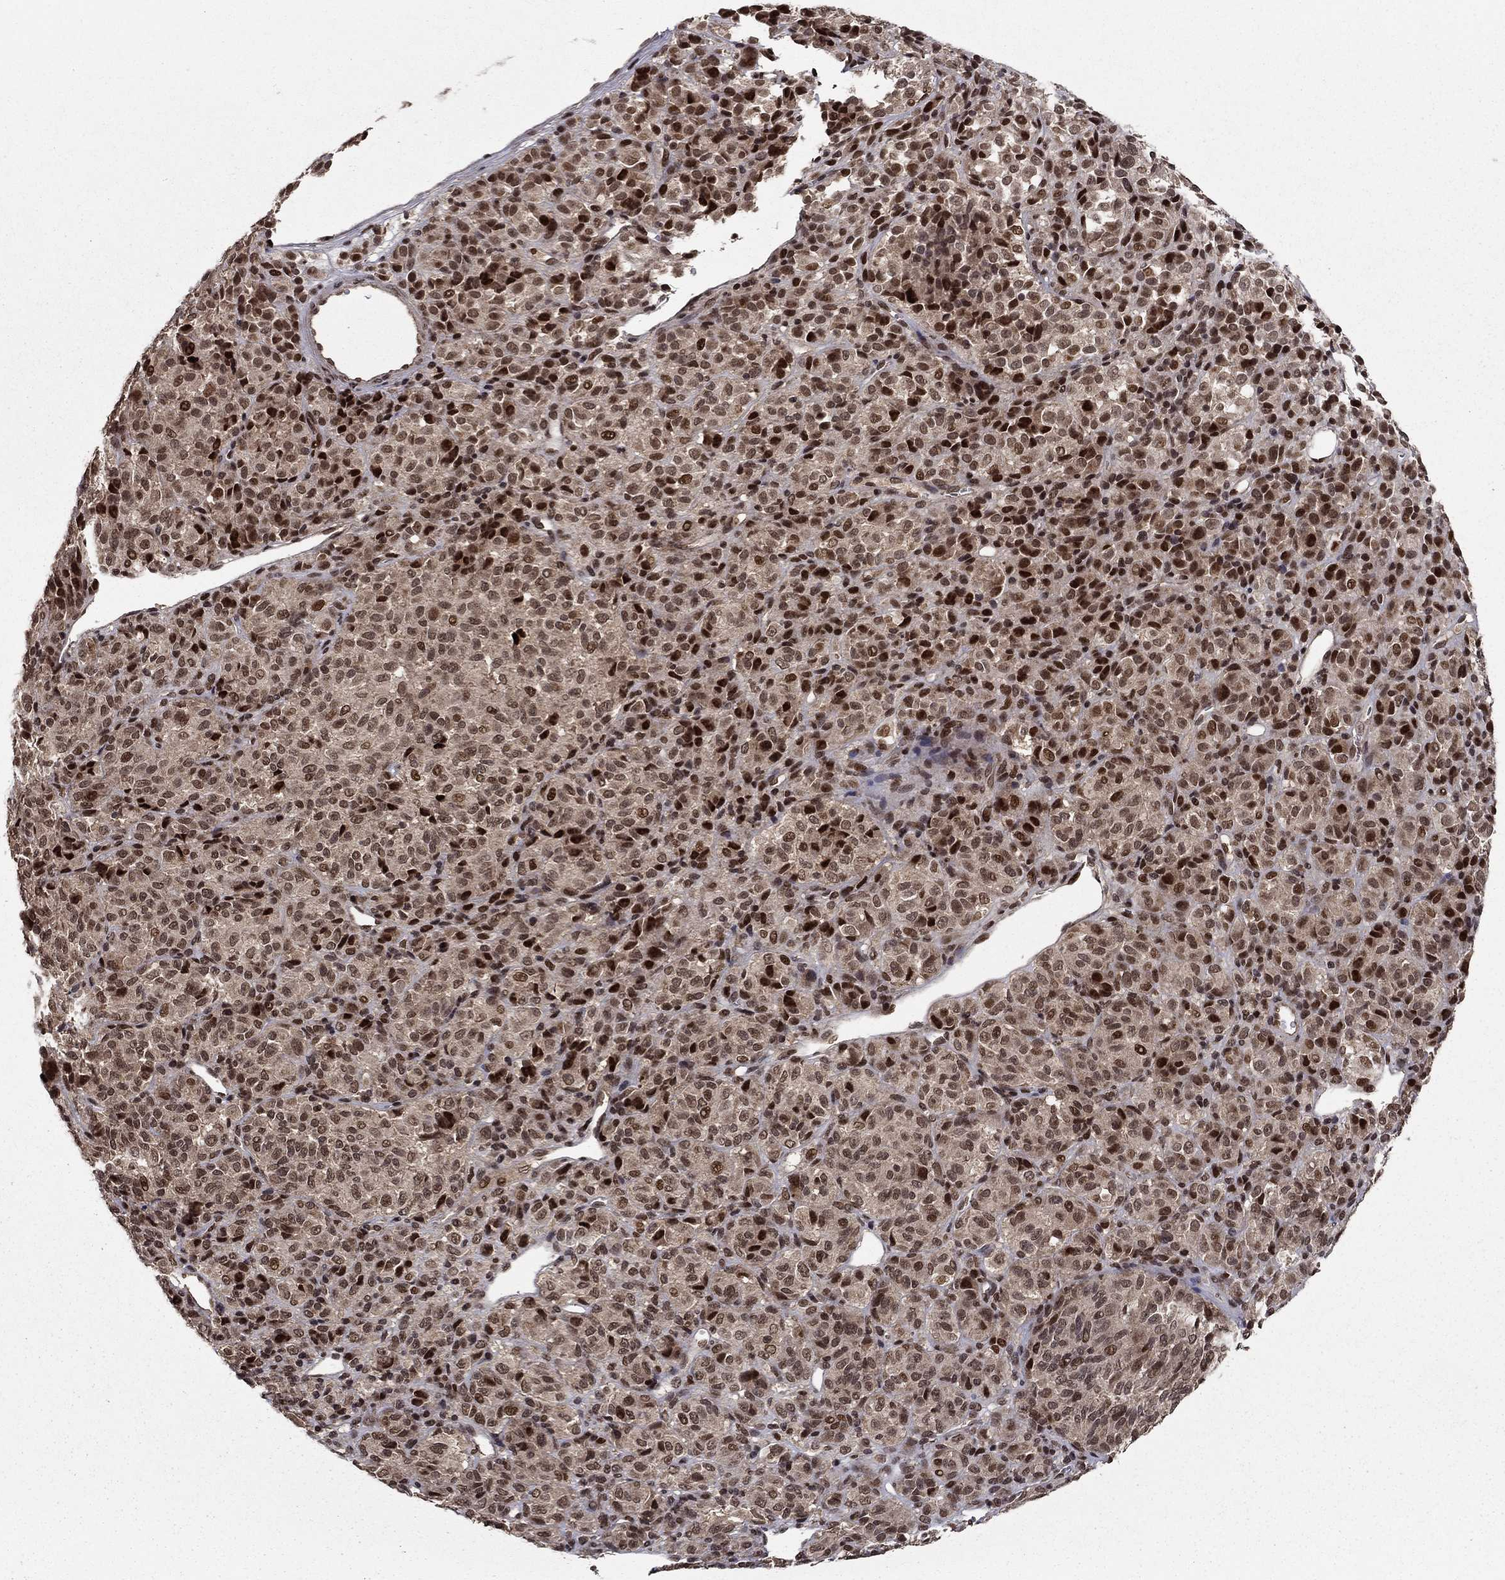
{"staining": {"intensity": "strong", "quantity": ">75%", "location": "nuclear"}, "tissue": "melanoma", "cell_type": "Tumor cells", "image_type": "cancer", "snomed": [{"axis": "morphology", "description": "Malignant melanoma, Metastatic site"}, {"axis": "topography", "description": "Brain"}], "caption": "The micrograph shows staining of melanoma, revealing strong nuclear protein expression (brown color) within tumor cells.", "gene": "CDCA7L", "patient": {"sex": "female", "age": 56}}